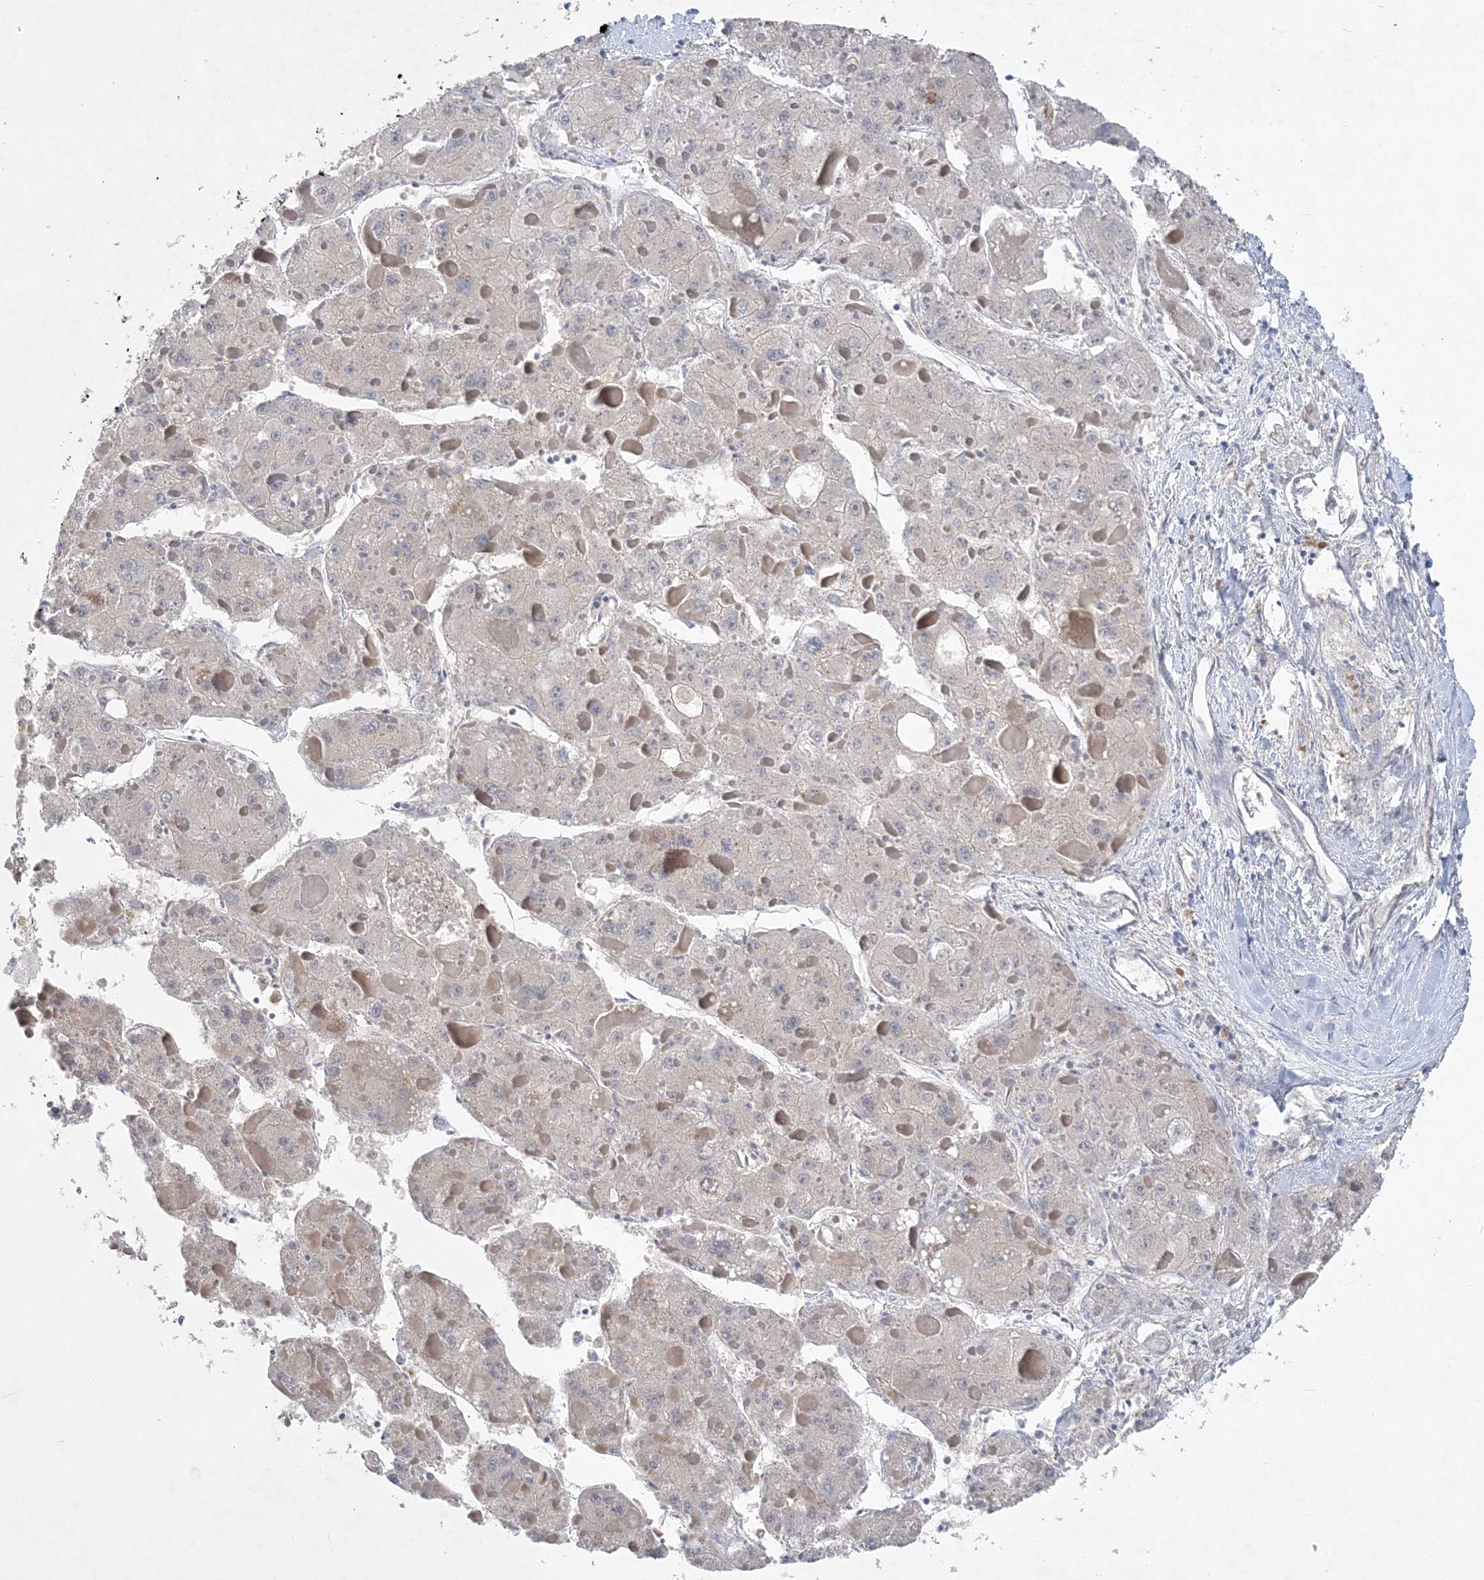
{"staining": {"intensity": "negative", "quantity": "none", "location": "none"}, "tissue": "liver cancer", "cell_type": "Tumor cells", "image_type": "cancer", "snomed": [{"axis": "morphology", "description": "Carcinoma, Hepatocellular, NOS"}, {"axis": "topography", "description": "Liver"}], "caption": "Liver cancer (hepatocellular carcinoma) was stained to show a protein in brown. There is no significant staining in tumor cells. (DAB immunohistochemistry (IHC) with hematoxylin counter stain).", "gene": "ANKRD35", "patient": {"sex": "female", "age": 73}}